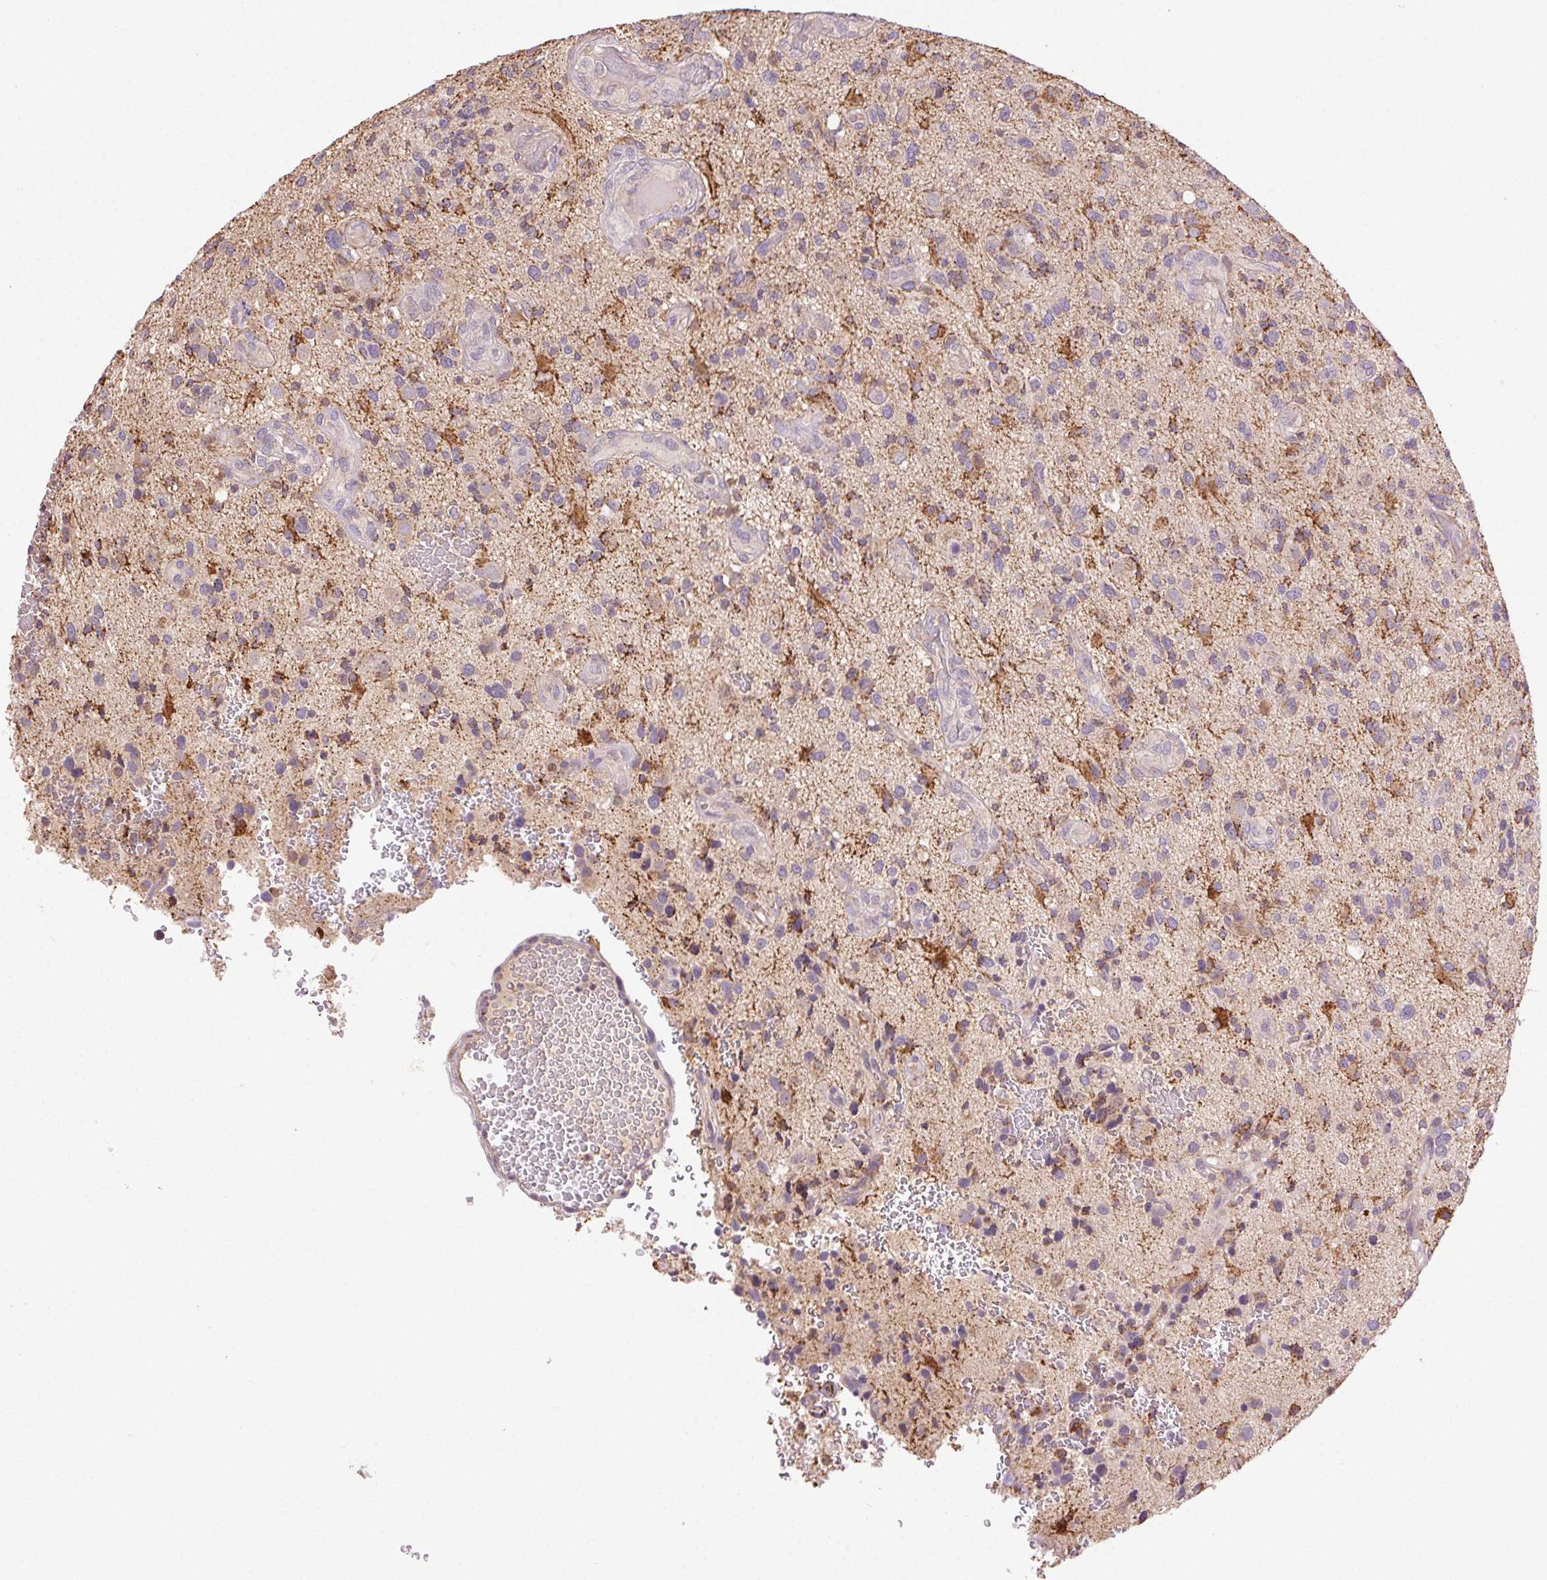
{"staining": {"intensity": "moderate", "quantity": "<25%", "location": "cytoplasmic/membranous"}, "tissue": "glioma", "cell_type": "Tumor cells", "image_type": "cancer", "snomed": [{"axis": "morphology", "description": "Glioma, malignant, High grade"}, {"axis": "topography", "description": "Brain"}], "caption": "A low amount of moderate cytoplasmic/membranous expression is present in about <25% of tumor cells in malignant glioma (high-grade) tissue.", "gene": "FNBP1L", "patient": {"sex": "male", "age": 47}}